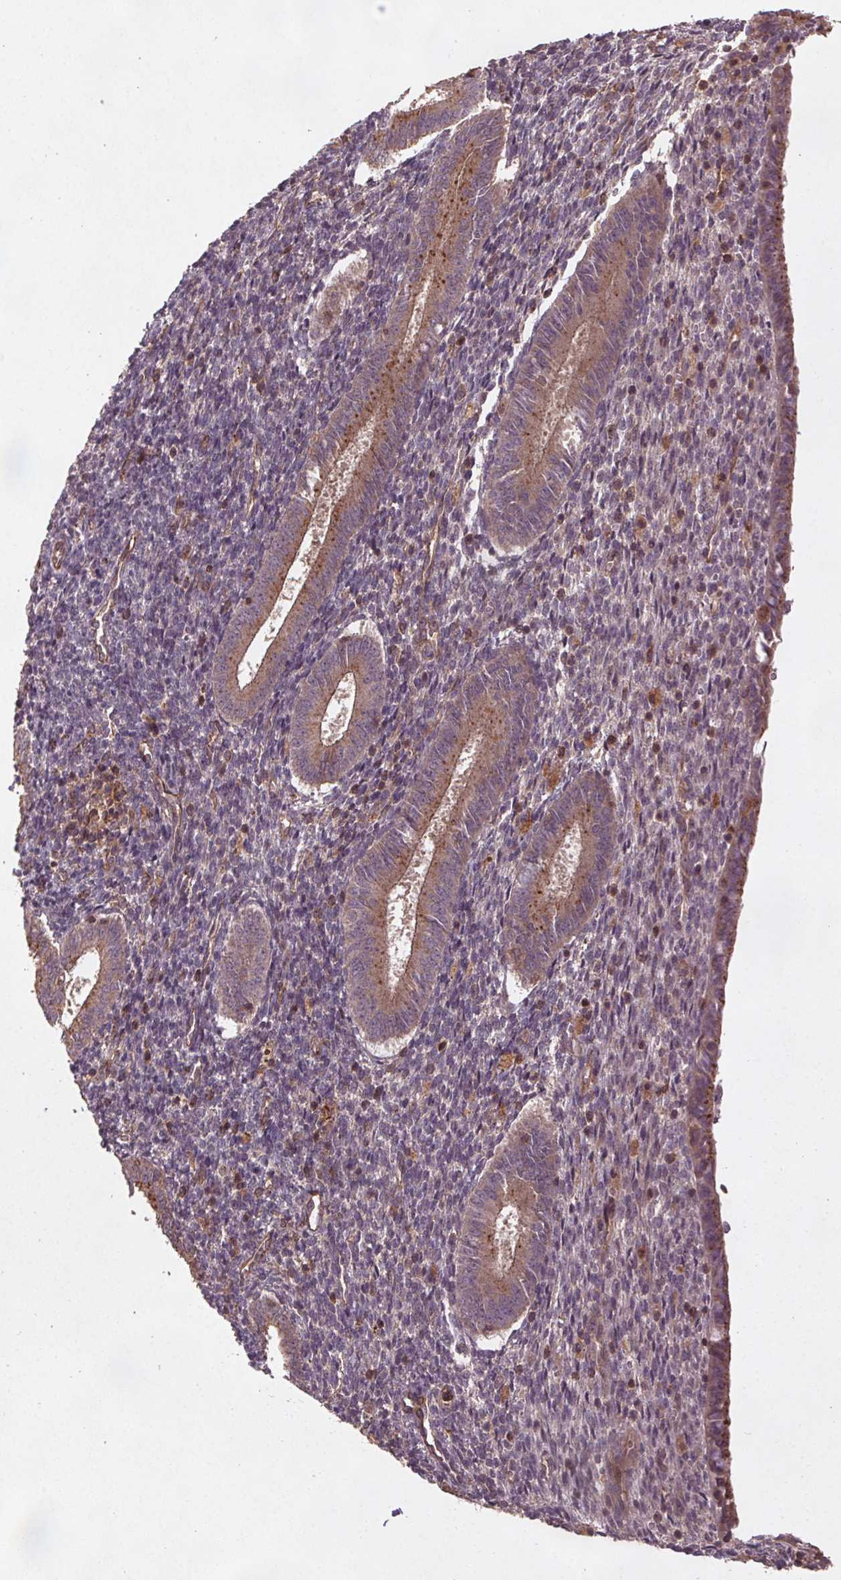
{"staining": {"intensity": "moderate", "quantity": "<25%", "location": "cytoplasmic/membranous"}, "tissue": "endometrium", "cell_type": "Cells in endometrial stroma", "image_type": "normal", "snomed": [{"axis": "morphology", "description": "Normal tissue, NOS"}, {"axis": "topography", "description": "Endometrium"}], "caption": "Endometrium stained with IHC shows moderate cytoplasmic/membranous staining in approximately <25% of cells in endometrial stroma.", "gene": "SEC14L2", "patient": {"sex": "female", "age": 25}}